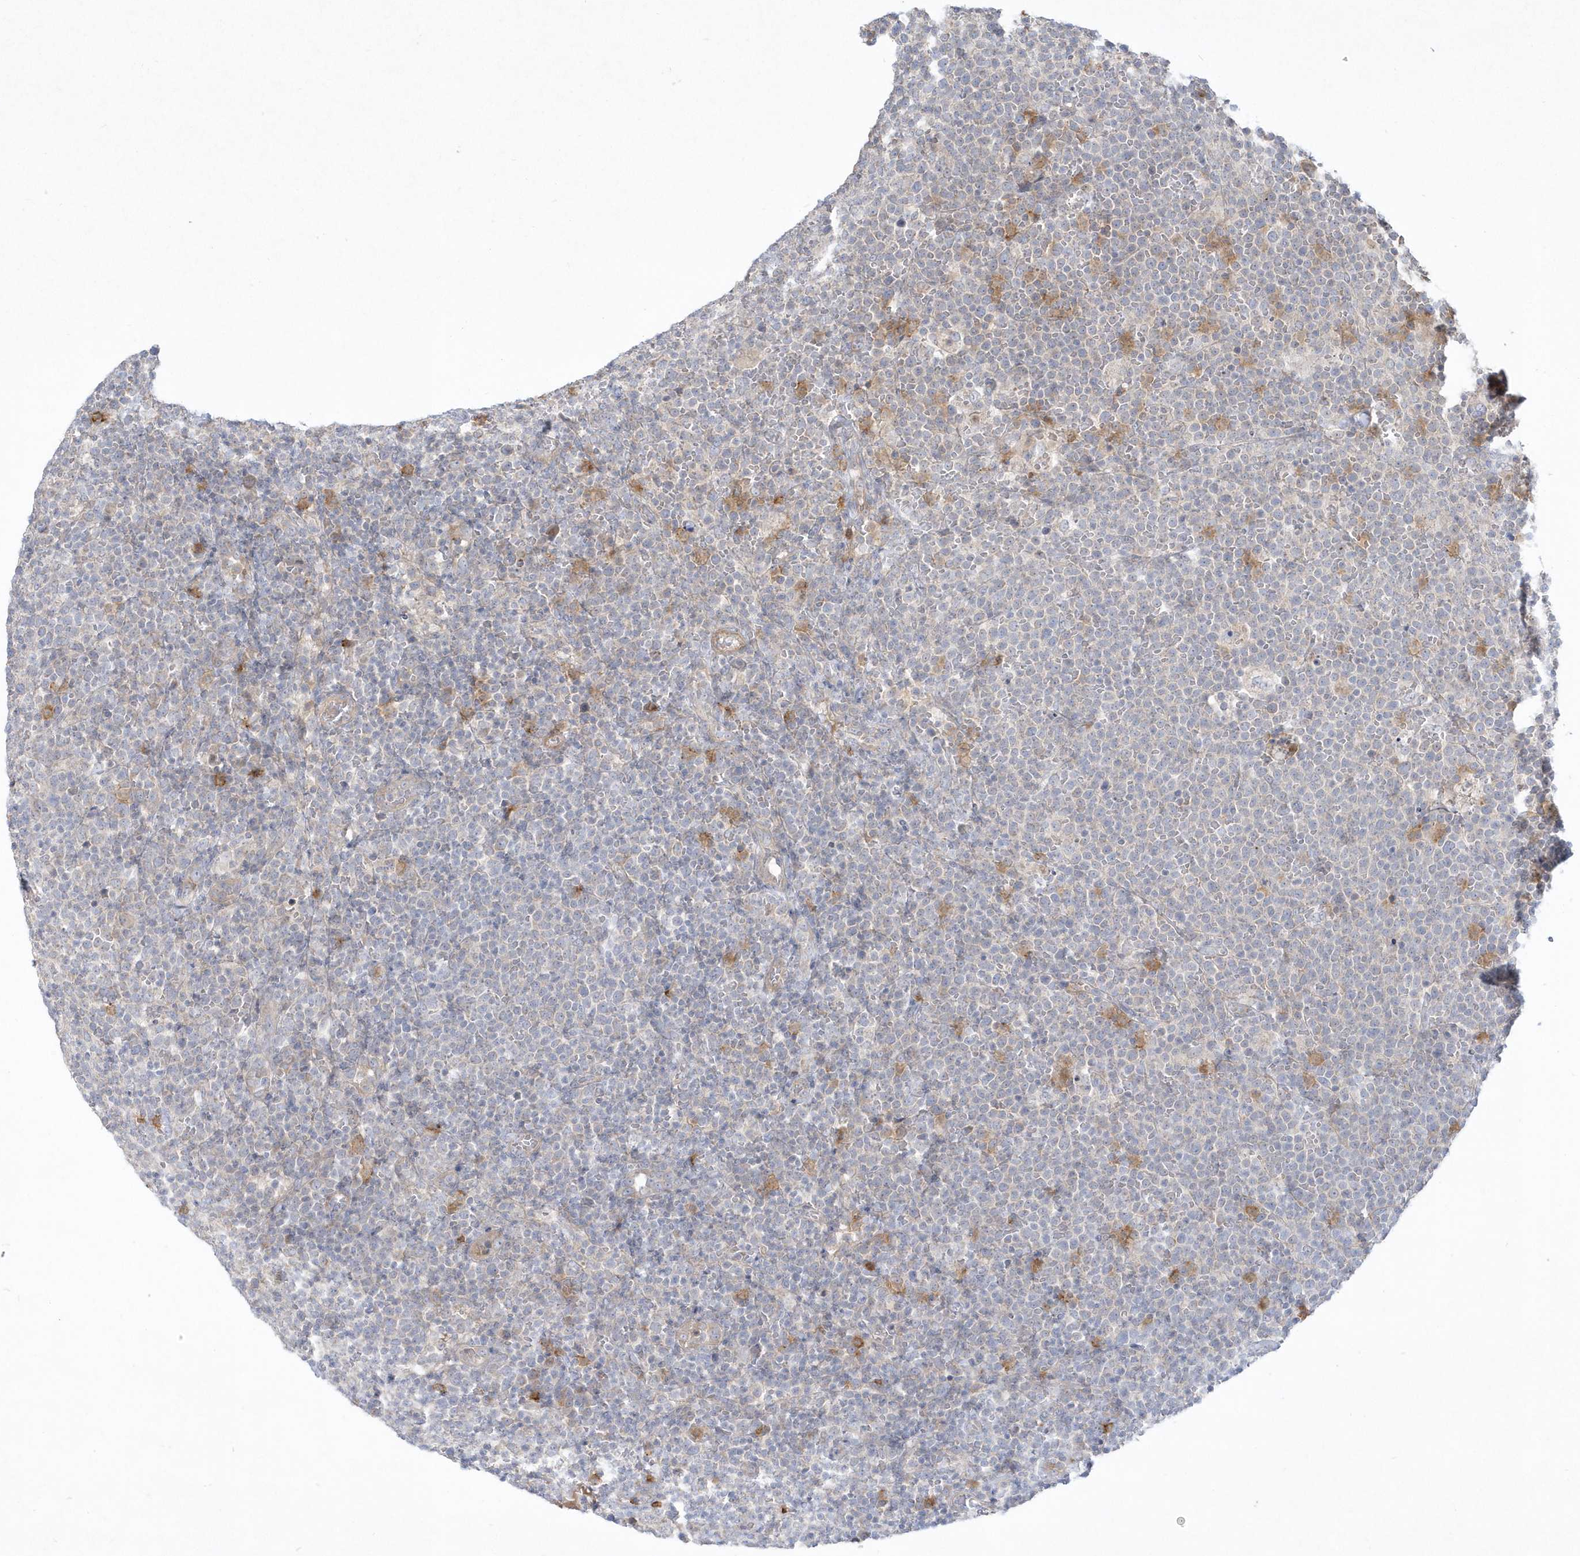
{"staining": {"intensity": "negative", "quantity": "none", "location": "none"}, "tissue": "lymphoma", "cell_type": "Tumor cells", "image_type": "cancer", "snomed": [{"axis": "morphology", "description": "Malignant lymphoma, non-Hodgkin's type, High grade"}, {"axis": "topography", "description": "Lymph node"}], "caption": "IHC histopathology image of neoplastic tissue: human high-grade malignant lymphoma, non-Hodgkin's type stained with DAB exhibits no significant protein staining in tumor cells.", "gene": "LARS1", "patient": {"sex": "male", "age": 61}}